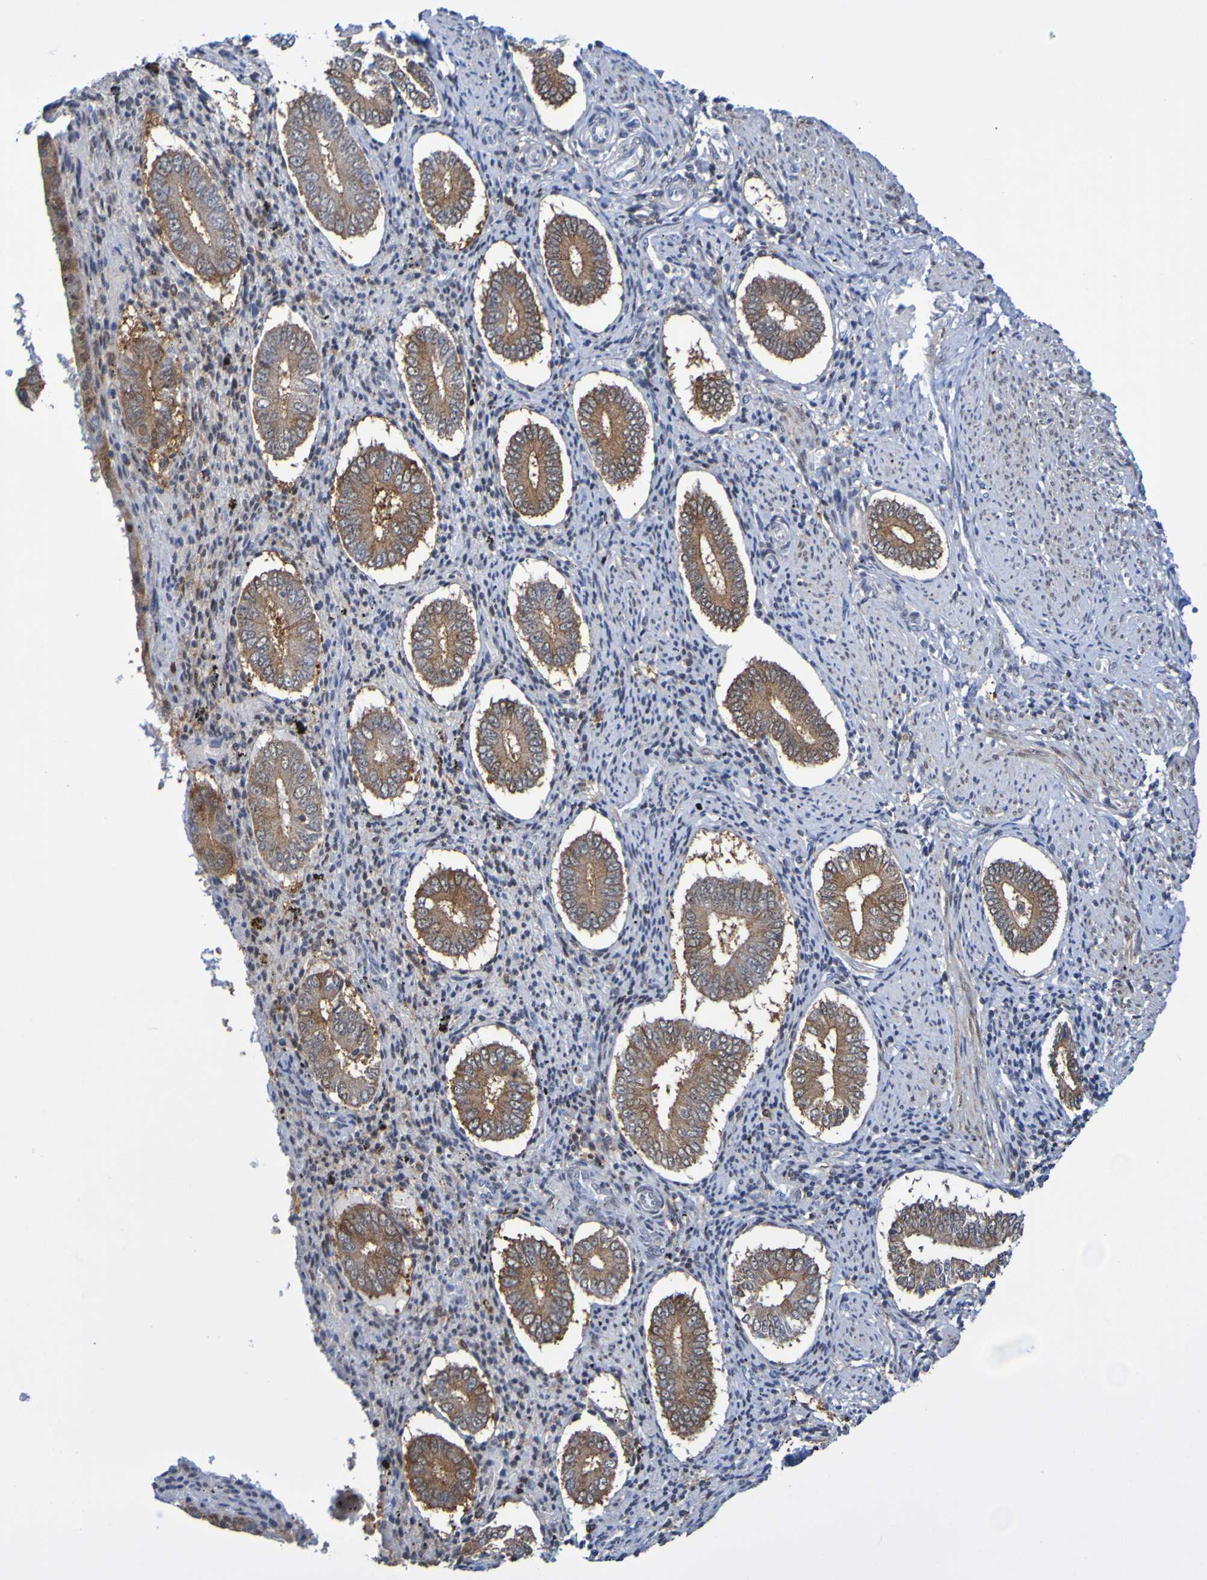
{"staining": {"intensity": "negative", "quantity": "none", "location": "none"}, "tissue": "endometrium", "cell_type": "Cells in endometrial stroma", "image_type": "normal", "snomed": [{"axis": "morphology", "description": "Normal tissue, NOS"}, {"axis": "topography", "description": "Endometrium"}], "caption": "There is no significant staining in cells in endometrial stroma of endometrium. The staining was performed using DAB (3,3'-diaminobenzidine) to visualize the protein expression in brown, while the nuclei were stained in blue with hematoxylin (Magnification: 20x).", "gene": "ATIC", "patient": {"sex": "female", "age": 42}}